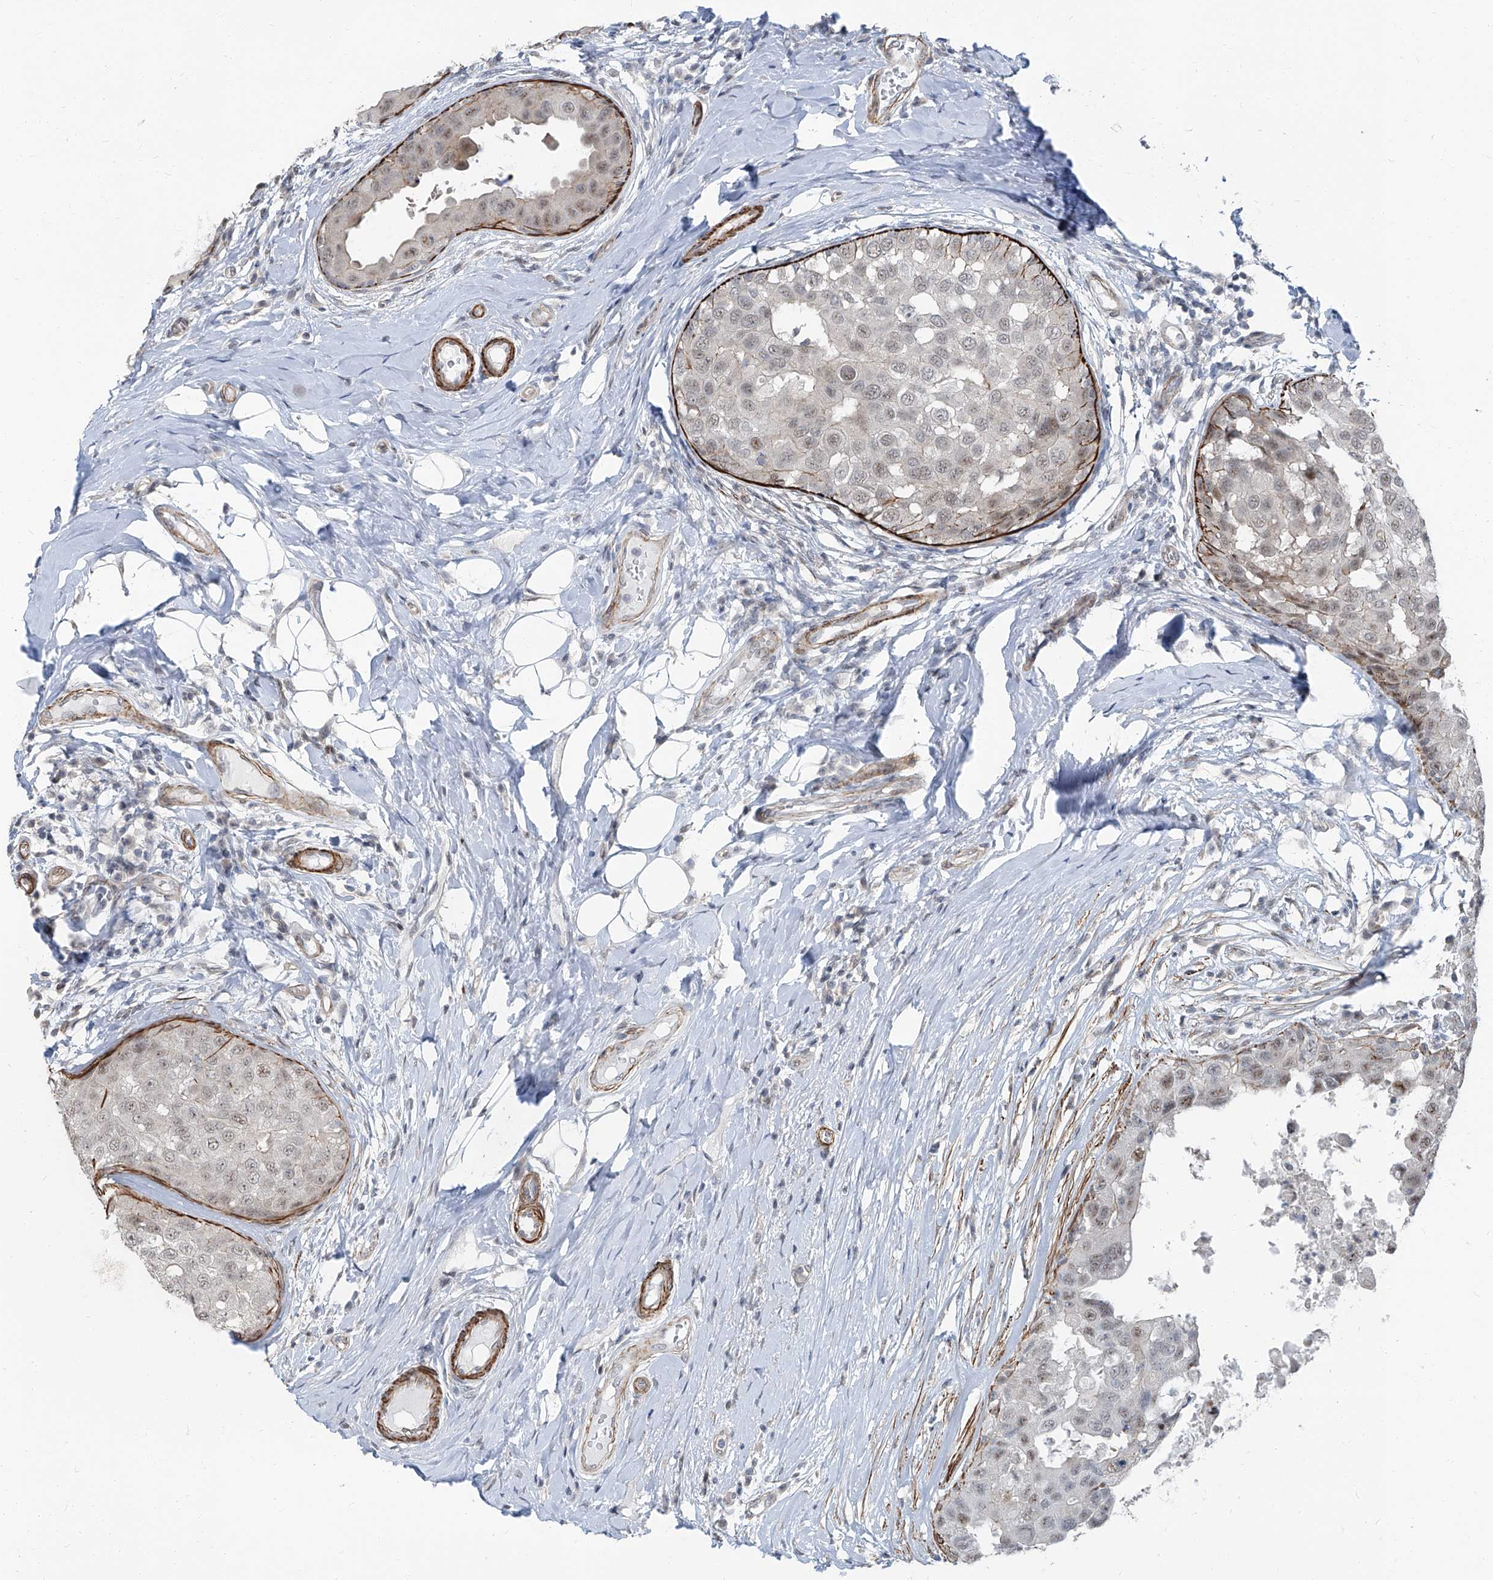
{"staining": {"intensity": "weak", "quantity": "<25%", "location": "nuclear"}, "tissue": "breast cancer", "cell_type": "Tumor cells", "image_type": "cancer", "snomed": [{"axis": "morphology", "description": "Duct carcinoma"}, {"axis": "topography", "description": "Breast"}], "caption": "Histopathology image shows no significant protein staining in tumor cells of infiltrating ductal carcinoma (breast).", "gene": "TXLNB", "patient": {"sex": "female", "age": 27}}